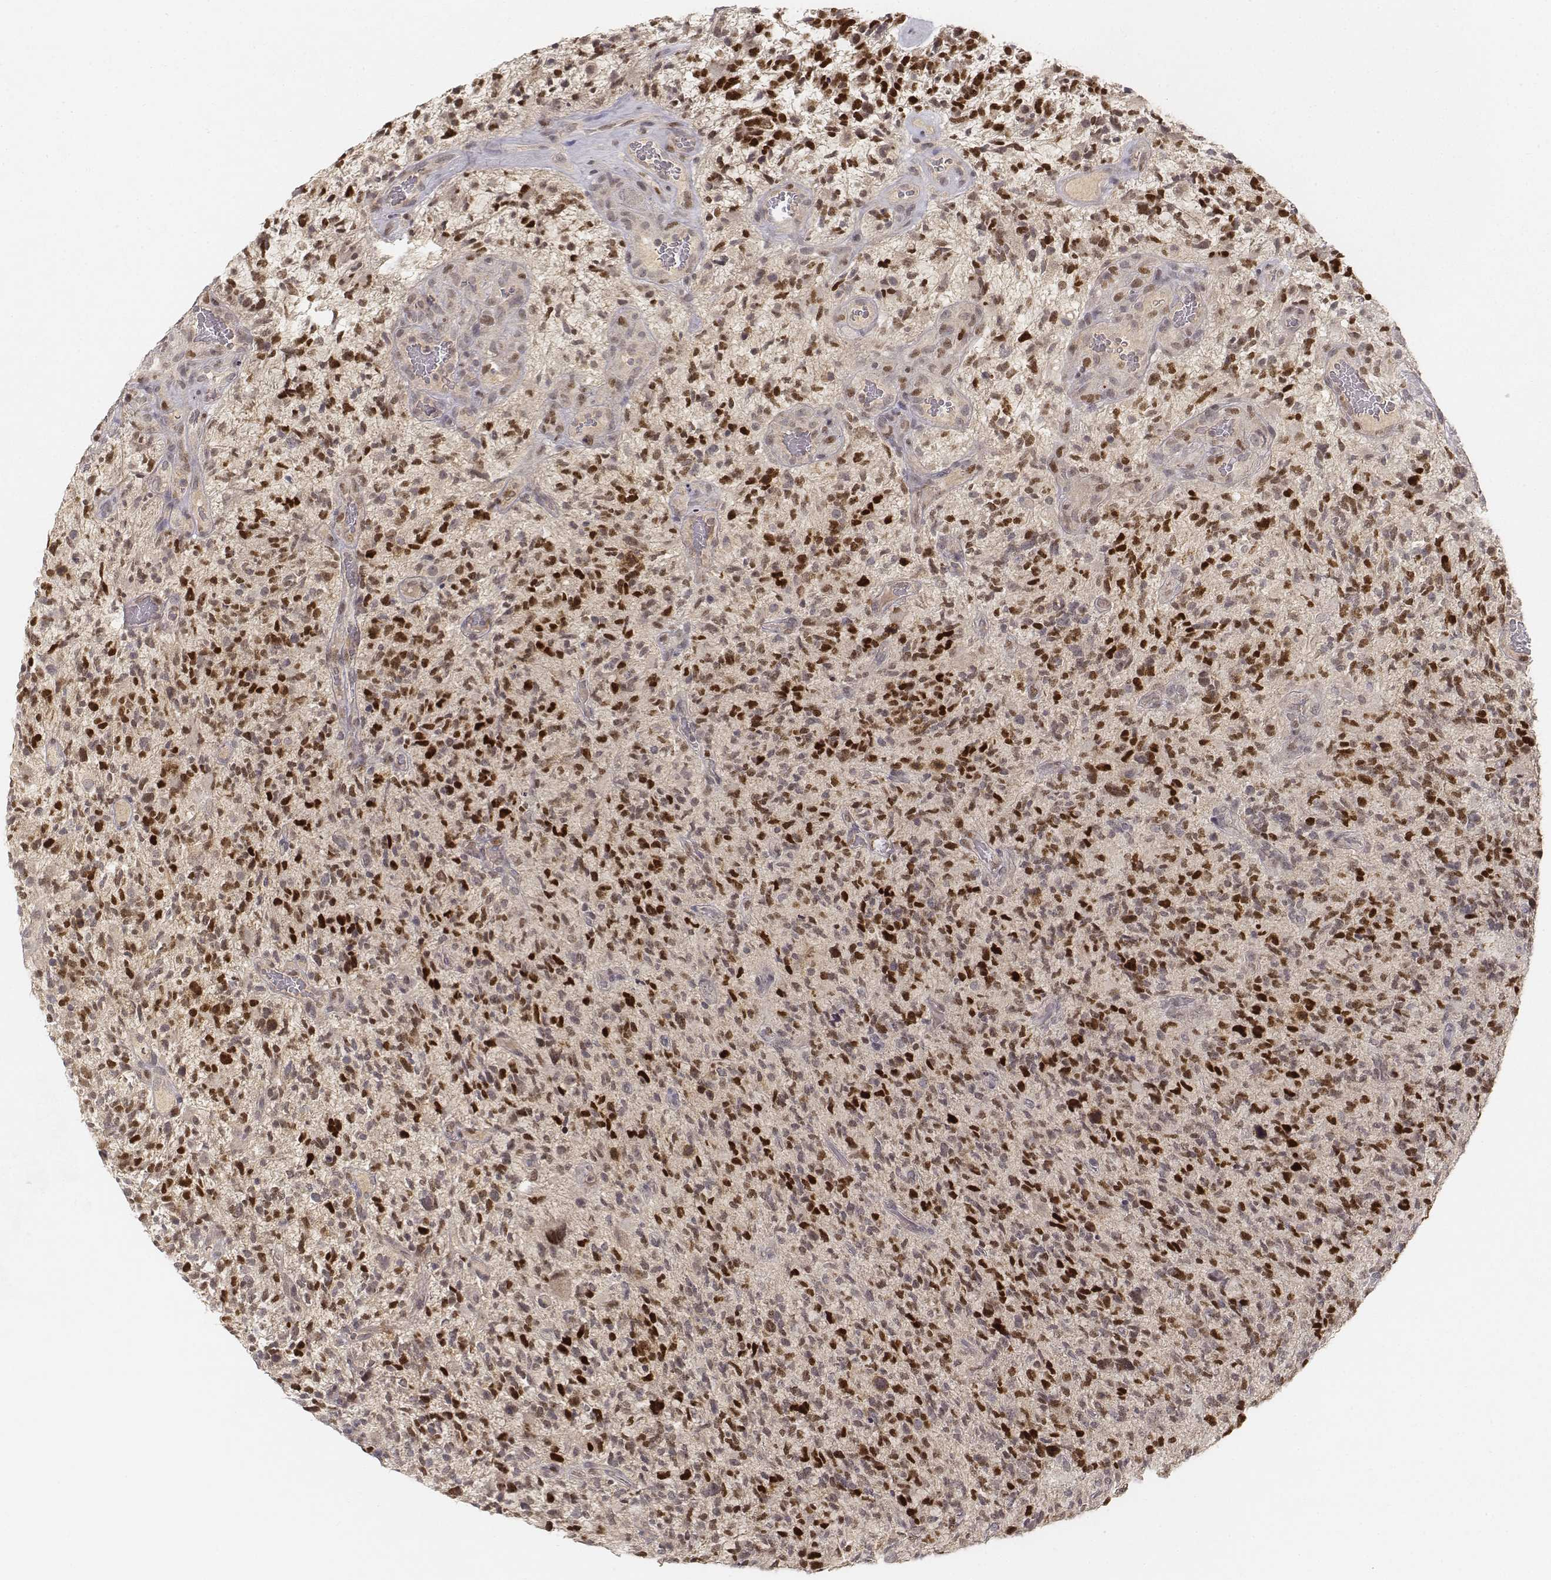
{"staining": {"intensity": "strong", "quantity": "25%-75%", "location": "nuclear"}, "tissue": "glioma", "cell_type": "Tumor cells", "image_type": "cancer", "snomed": [{"axis": "morphology", "description": "Glioma, malignant, High grade"}, {"axis": "topography", "description": "Brain"}], "caption": "The immunohistochemical stain labels strong nuclear staining in tumor cells of malignant high-grade glioma tissue.", "gene": "FANCD2", "patient": {"sex": "female", "age": 71}}